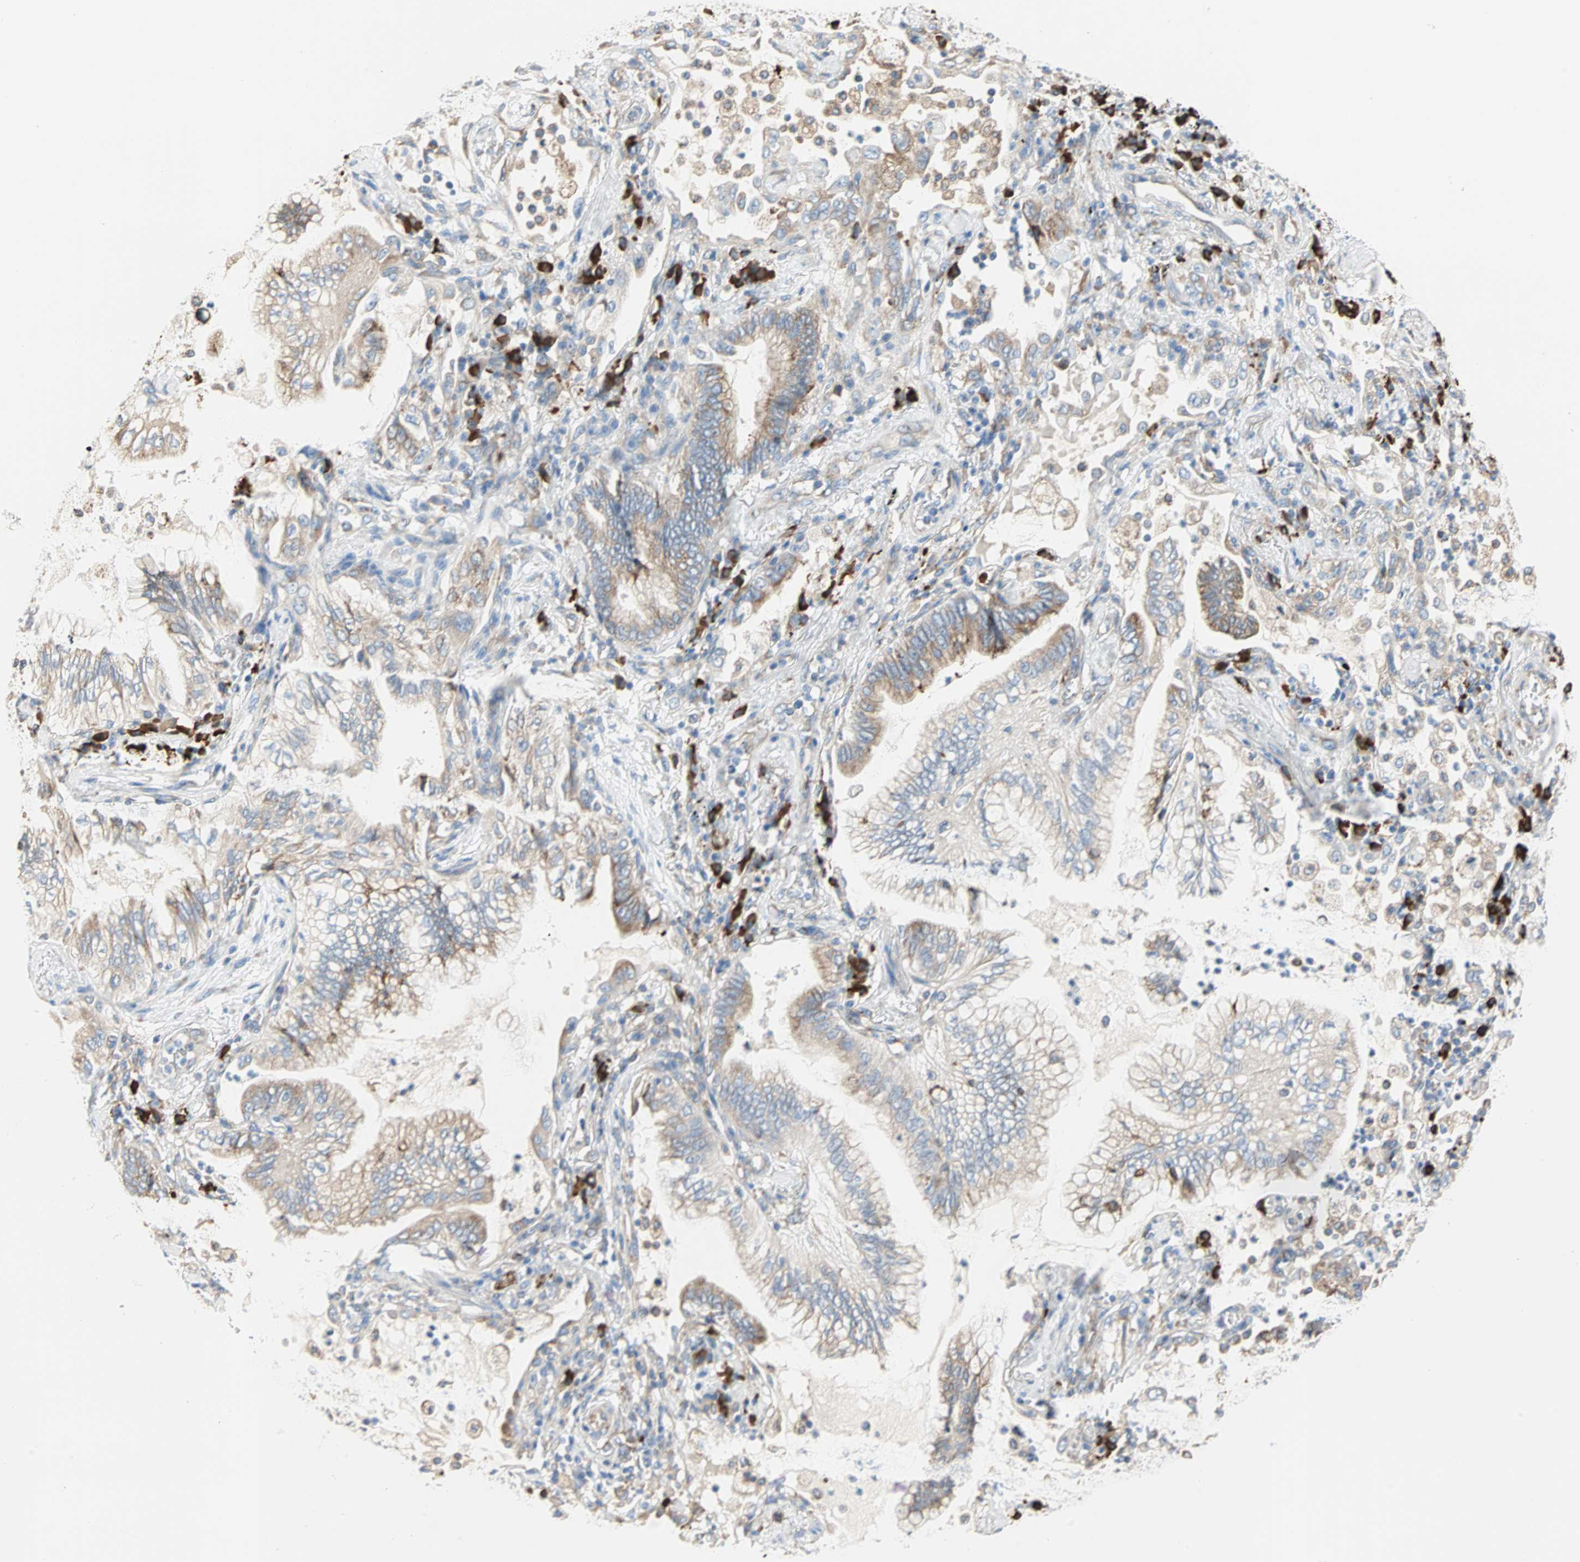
{"staining": {"intensity": "moderate", "quantity": ">75%", "location": "cytoplasmic/membranous"}, "tissue": "lung cancer", "cell_type": "Tumor cells", "image_type": "cancer", "snomed": [{"axis": "morphology", "description": "Normal tissue, NOS"}, {"axis": "morphology", "description": "Adenocarcinoma, NOS"}, {"axis": "topography", "description": "Bronchus"}, {"axis": "topography", "description": "Lung"}], "caption": "Approximately >75% of tumor cells in lung cancer (adenocarcinoma) show moderate cytoplasmic/membranous protein positivity as visualized by brown immunohistochemical staining.", "gene": "PLCXD1", "patient": {"sex": "female", "age": 70}}